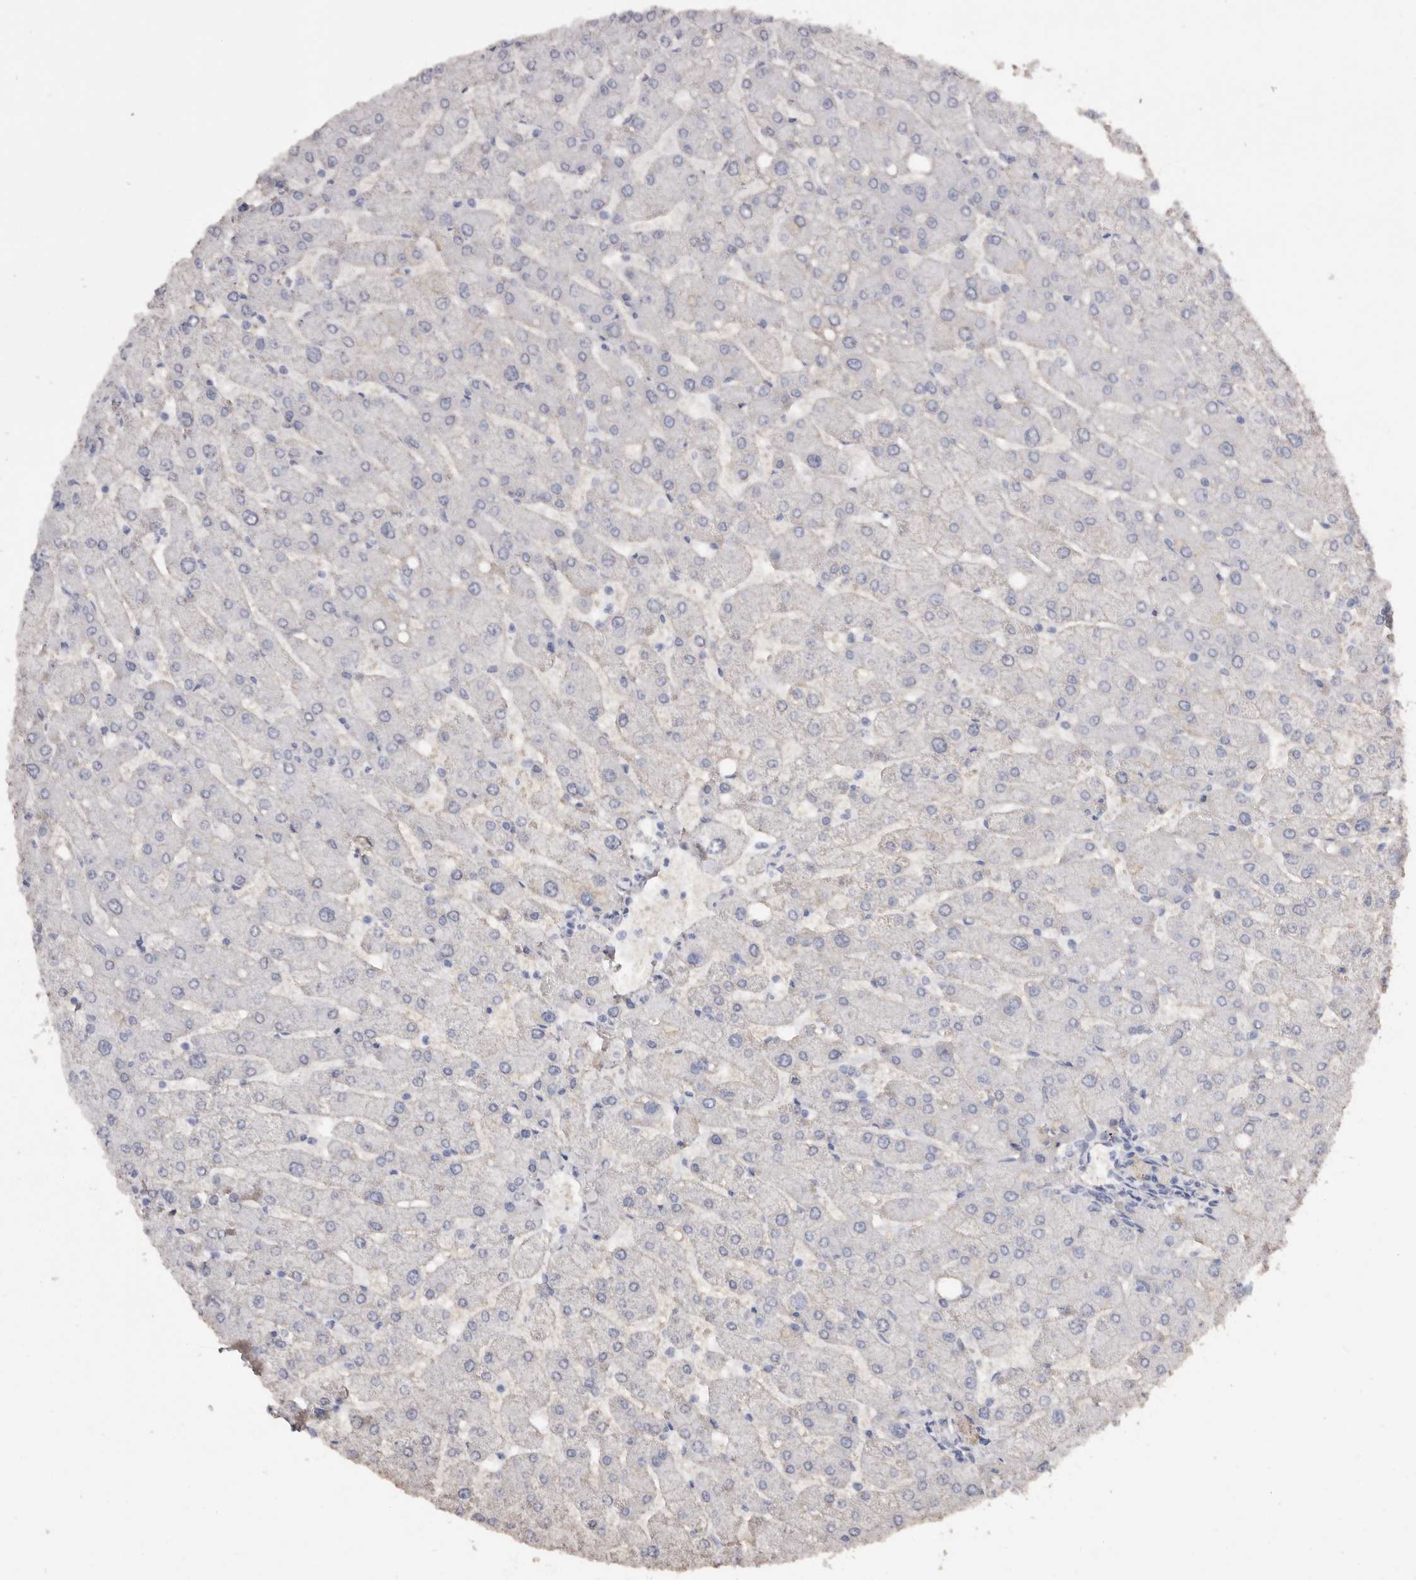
{"staining": {"intensity": "moderate", "quantity": "25%-75%", "location": "cytoplasmic/membranous"}, "tissue": "liver", "cell_type": "Cholangiocytes", "image_type": "normal", "snomed": [{"axis": "morphology", "description": "Normal tissue, NOS"}, {"axis": "topography", "description": "Liver"}], "caption": "This micrograph exhibits immunohistochemistry staining of benign human liver, with medium moderate cytoplasmic/membranous positivity in approximately 25%-75% of cholangiocytes.", "gene": "COQ8B", "patient": {"sex": "male", "age": 55}}